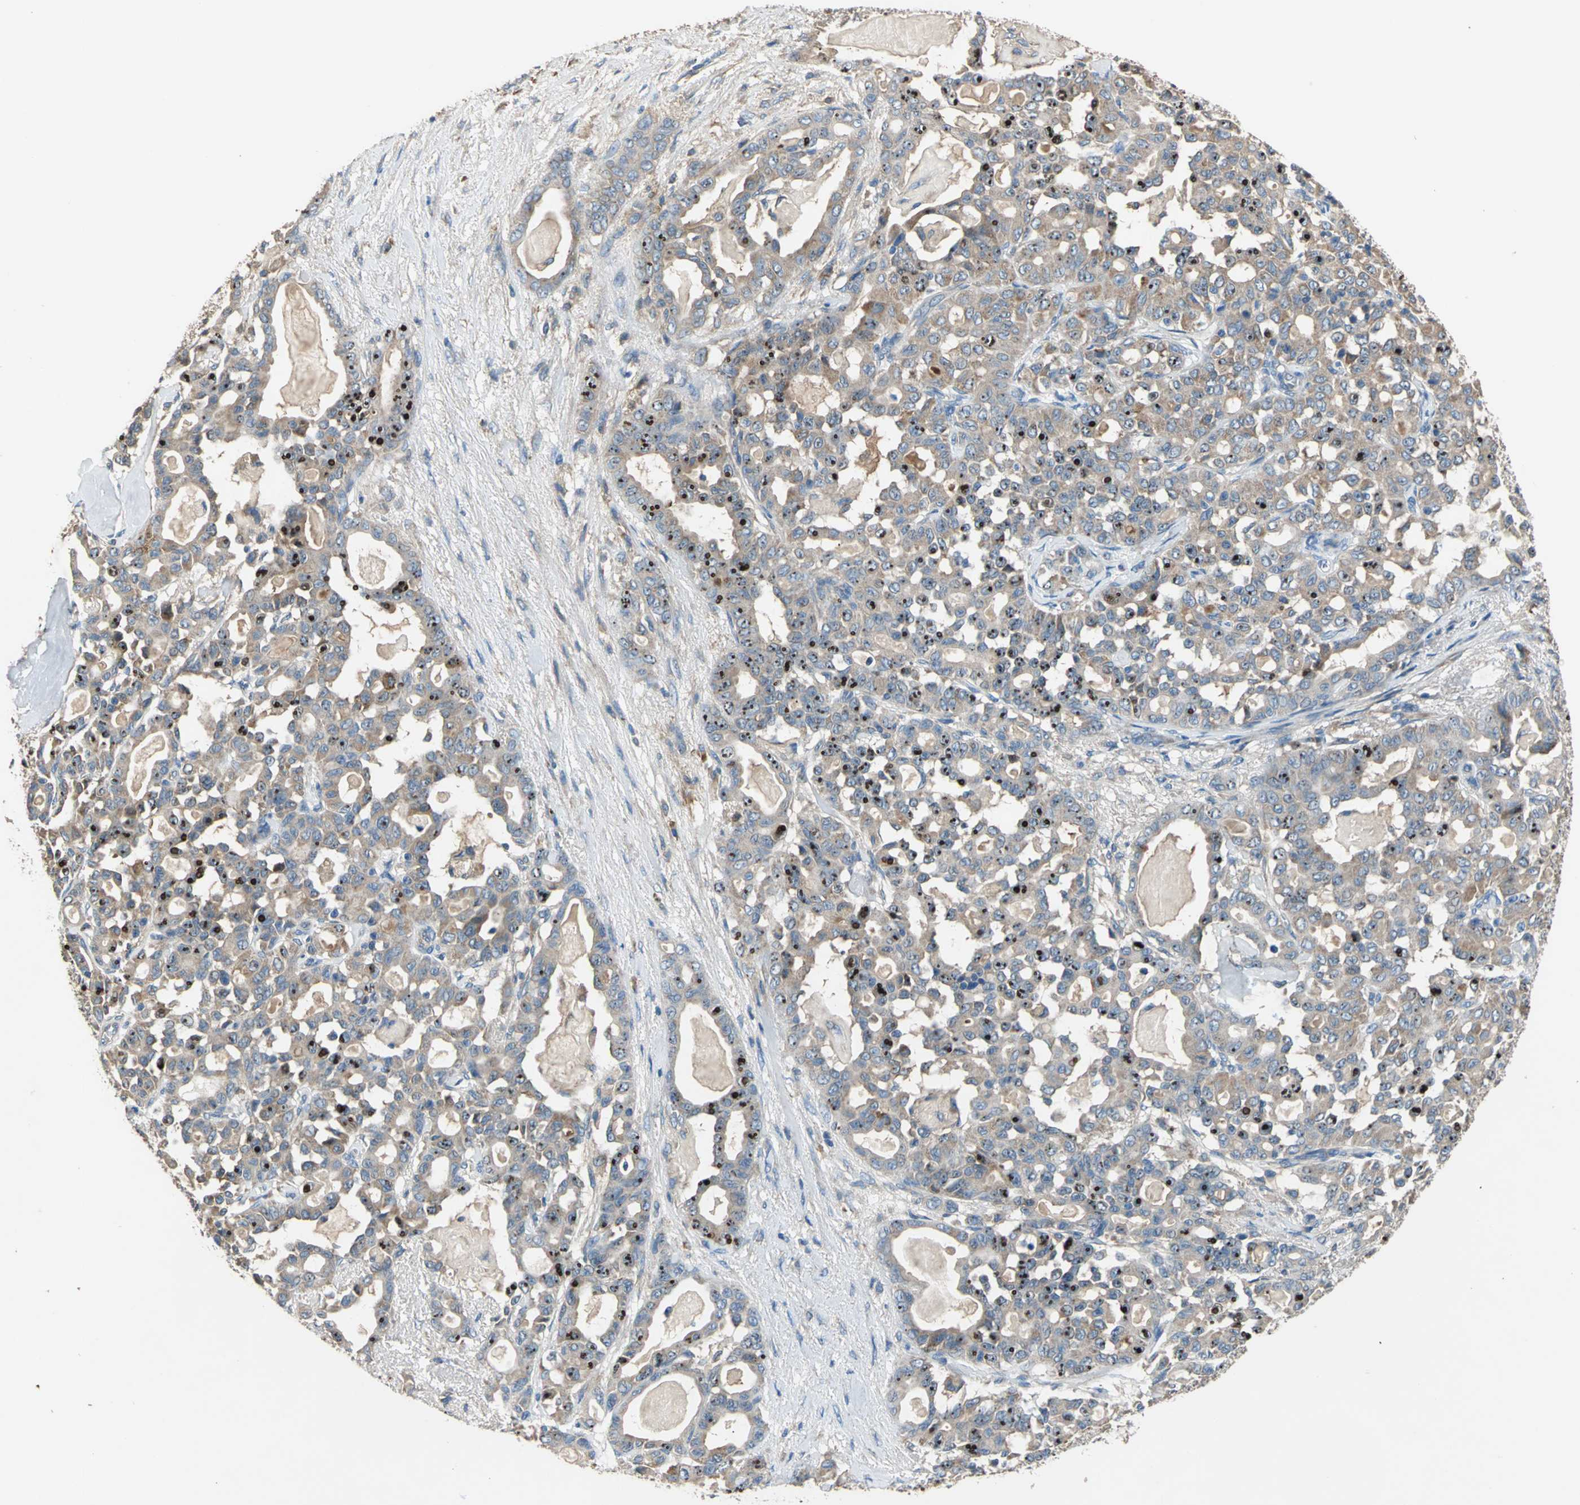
{"staining": {"intensity": "strong", "quantity": ">75%", "location": "cytoplasmic/membranous,nuclear"}, "tissue": "pancreatic cancer", "cell_type": "Tumor cells", "image_type": "cancer", "snomed": [{"axis": "morphology", "description": "Adenocarcinoma, NOS"}, {"axis": "topography", "description": "Pancreas"}], "caption": "Immunohistochemistry (IHC) (DAB (3,3'-diaminobenzidine)) staining of human pancreatic cancer demonstrates strong cytoplasmic/membranous and nuclear protein staining in about >75% of tumor cells.", "gene": "HEPH", "patient": {"sex": "male", "age": 63}}